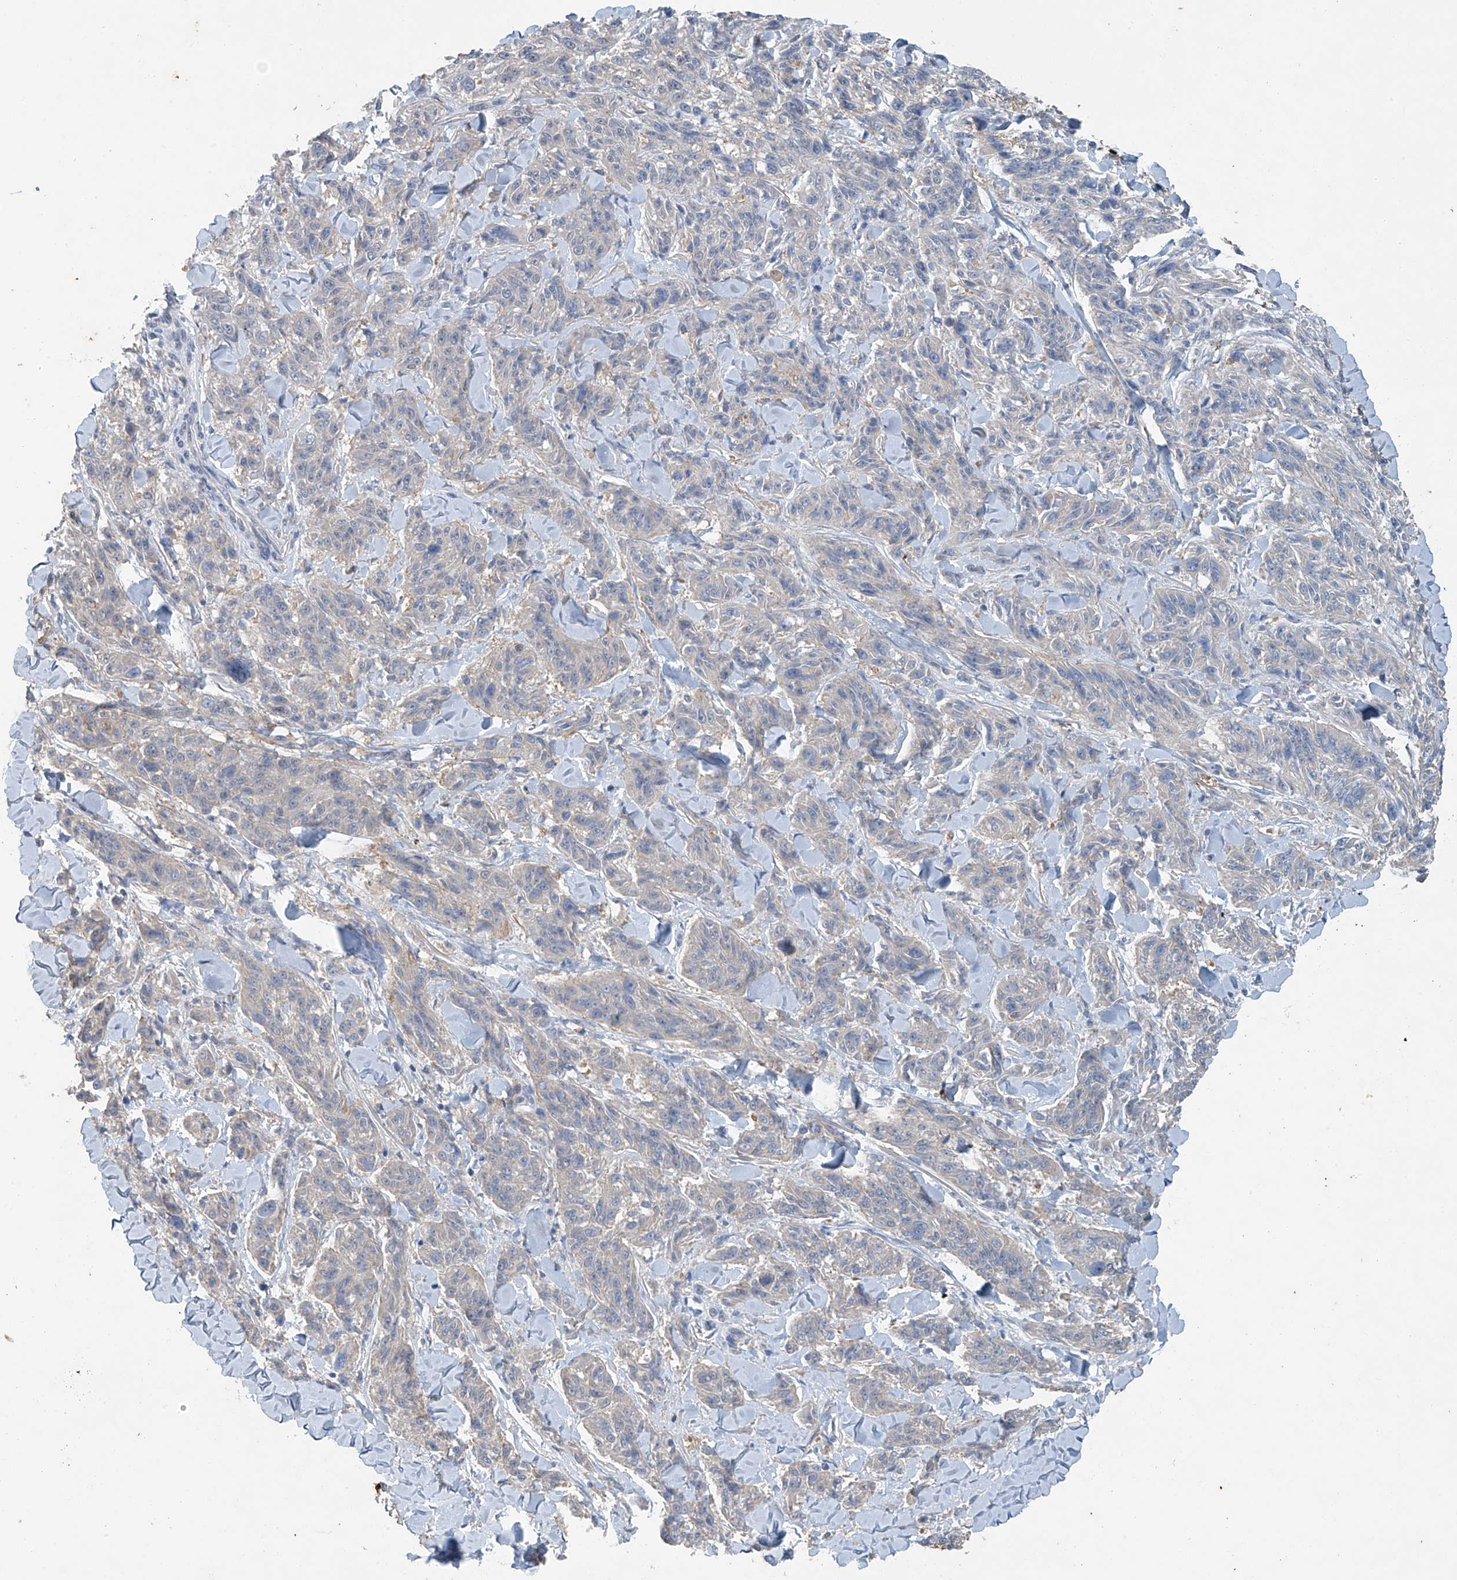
{"staining": {"intensity": "negative", "quantity": "none", "location": "none"}, "tissue": "melanoma", "cell_type": "Tumor cells", "image_type": "cancer", "snomed": [{"axis": "morphology", "description": "Malignant melanoma, NOS"}, {"axis": "topography", "description": "Skin"}], "caption": "An IHC image of melanoma is shown. There is no staining in tumor cells of melanoma.", "gene": "TAF8", "patient": {"sex": "male", "age": 53}}